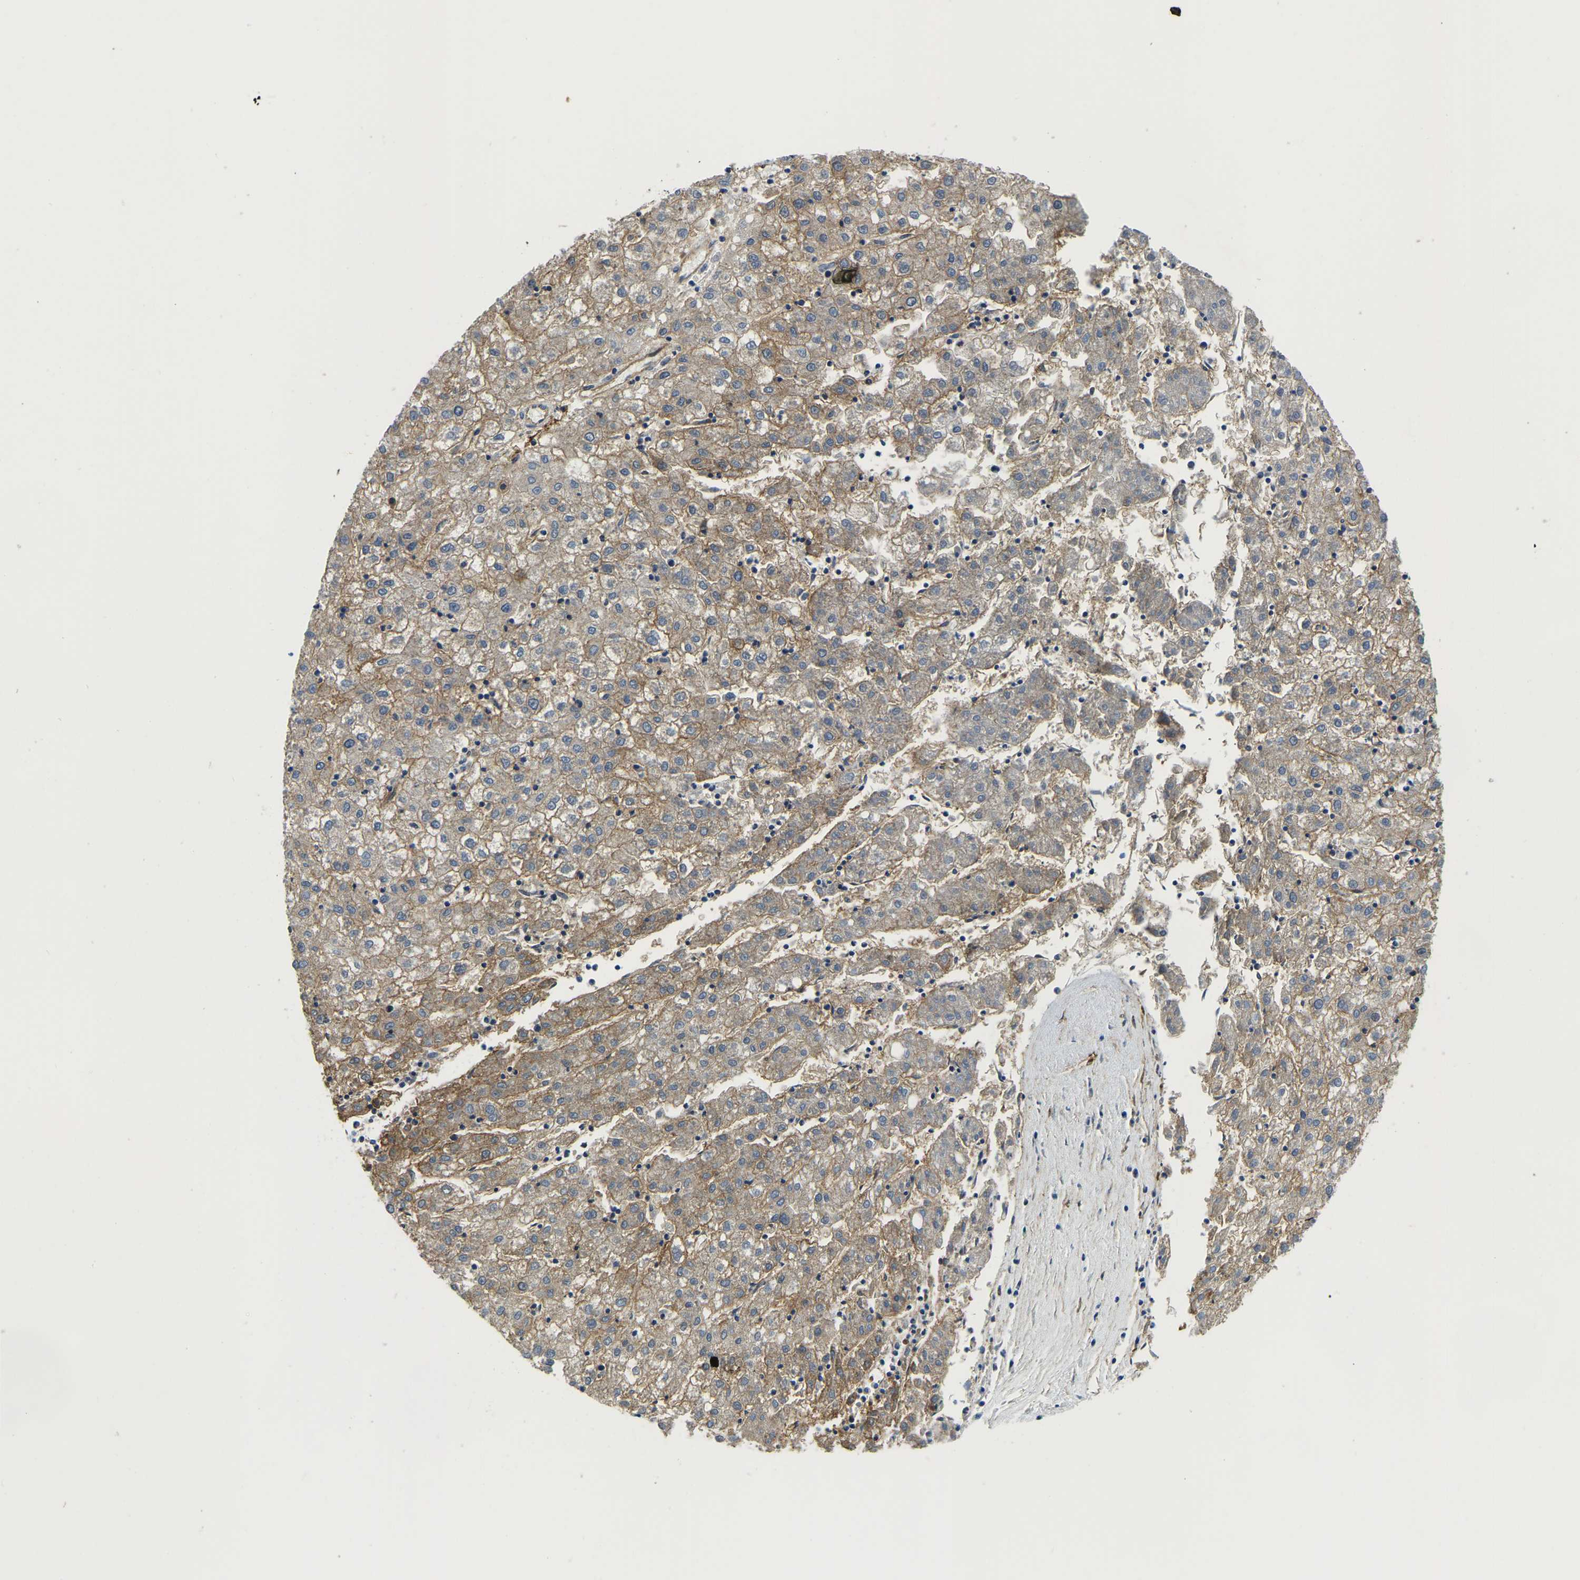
{"staining": {"intensity": "moderate", "quantity": ">75%", "location": "cytoplasmic/membranous"}, "tissue": "liver cancer", "cell_type": "Tumor cells", "image_type": "cancer", "snomed": [{"axis": "morphology", "description": "Carcinoma, Hepatocellular, NOS"}, {"axis": "topography", "description": "Liver"}], "caption": "This is a micrograph of immunohistochemistry staining of liver cancer, which shows moderate positivity in the cytoplasmic/membranous of tumor cells.", "gene": "ITGA2", "patient": {"sex": "male", "age": 72}}